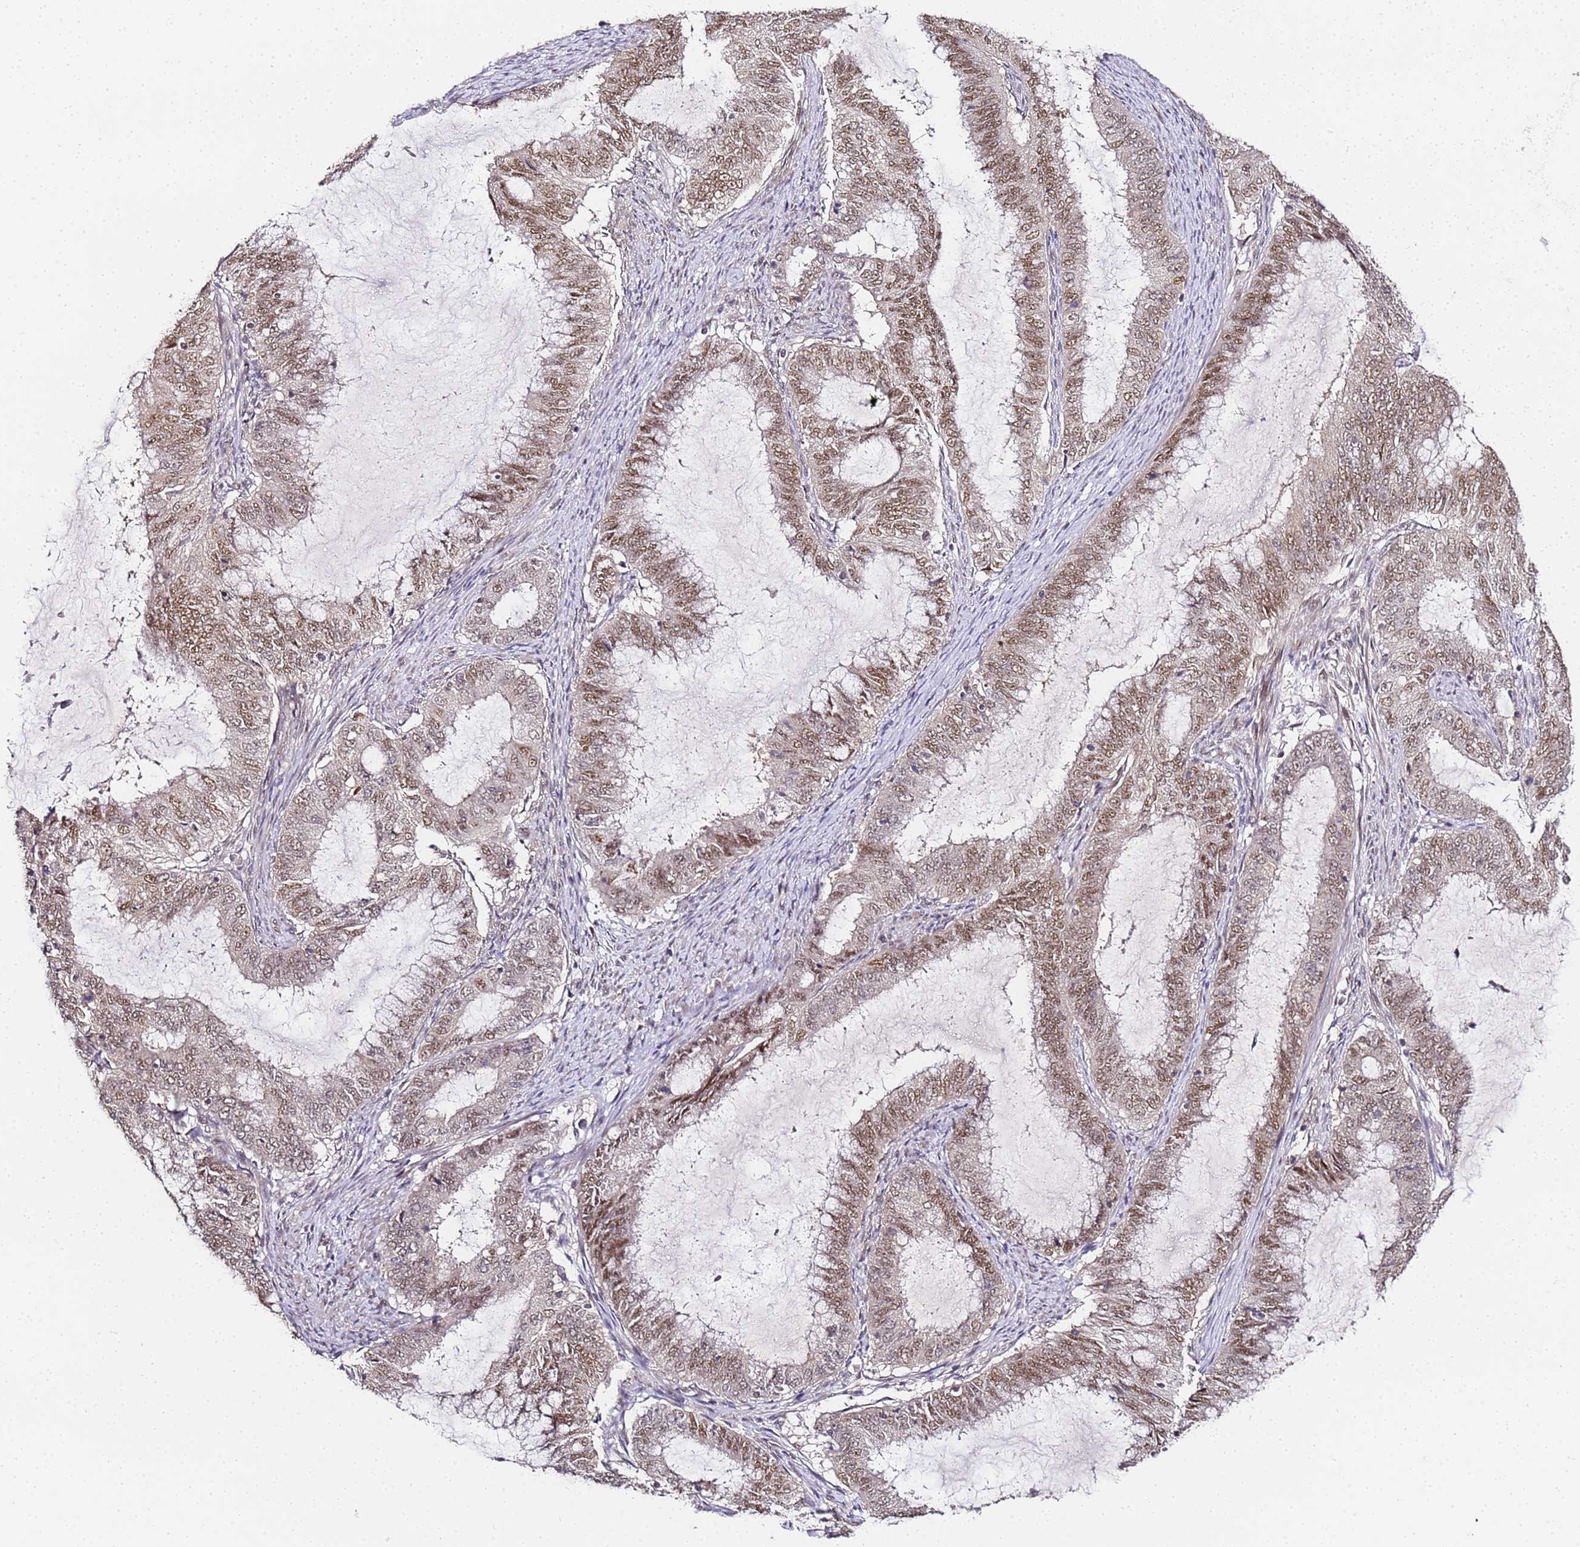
{"staining": {"intensity": "moderate", "quantity": ">75%", "location": "nuclear"}, "tissue": "endometrial cancer", "cell_type": "Tumor cells", "image_type": "cancer", "snomed": [{"axis": "morphology", "description": "Adenocarcinoma, NOS"}, {"axis": "topography", "description": "Endometrium"}], "caption": "This is a photomicrograph of immunohistochemistry (IHC) staining of endometrial adenocarcinoma, which shows moderate staining in the nuclear of tumor cells.", "gene": "LSM3", "patient": {"sex": "female", "age": 51}}